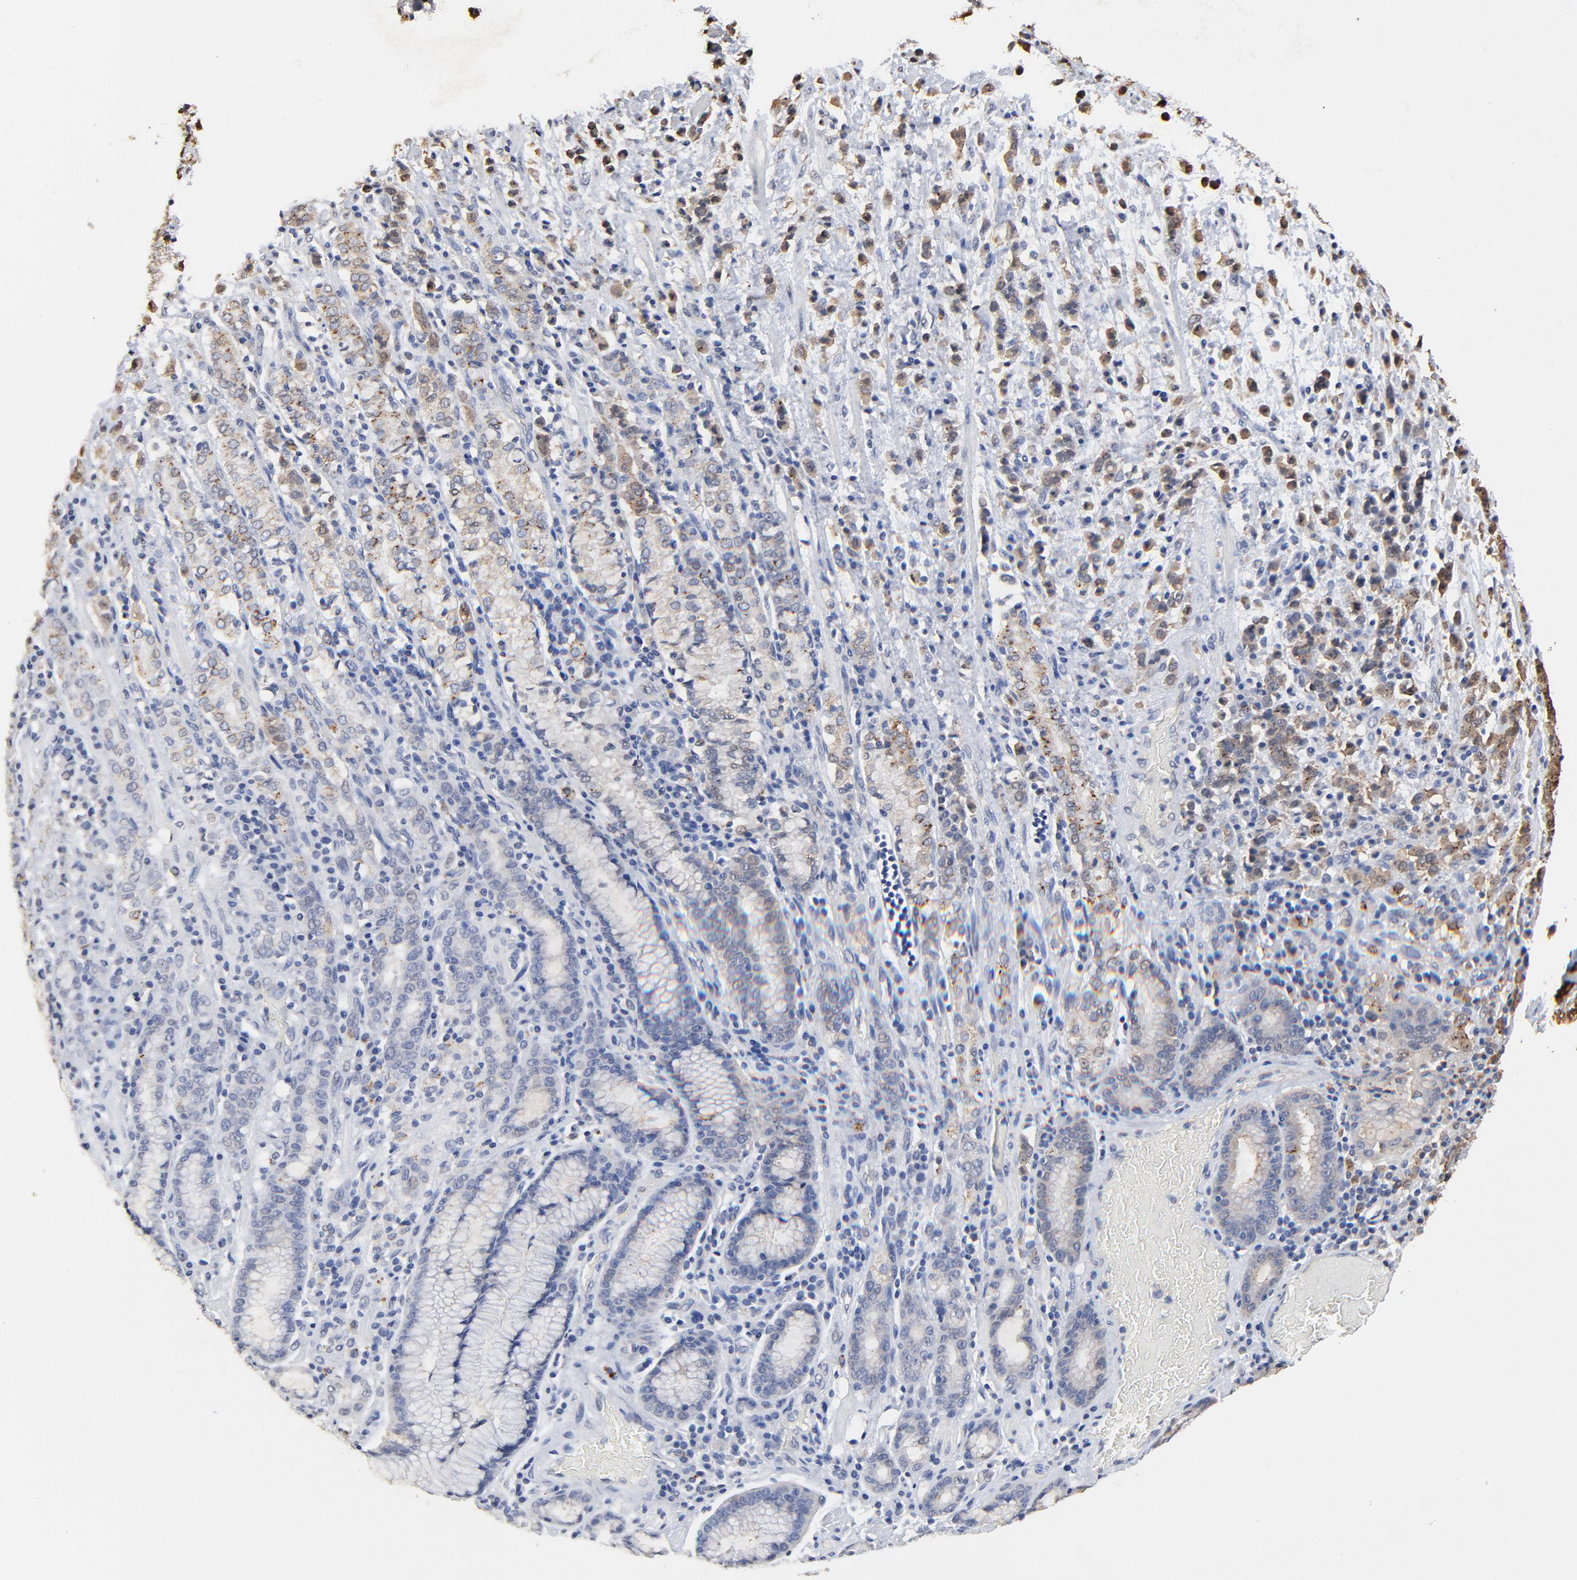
{"staining": {"intensity": "moderate", "quantity": ">75%", "location": "cytoplasmic/membranous"}, "tissue": "stomach cancer", "cell_type": "Tumor cells", "image_type": "cancer", "snomed": [{"axis": "morphology", "description": "Adenocarcinoma, NOS"}, {"axis": "topography", "description": "Stomach, lower"}], "caption": "Human stomach adenocarcinoma stained with a brown dye demonstrates moderate cytoplasmic/membranous positive positivity in about >75% of tumor cells.", "gene": "LGALS3", "patient": {"sex": "male", "age": 88}}